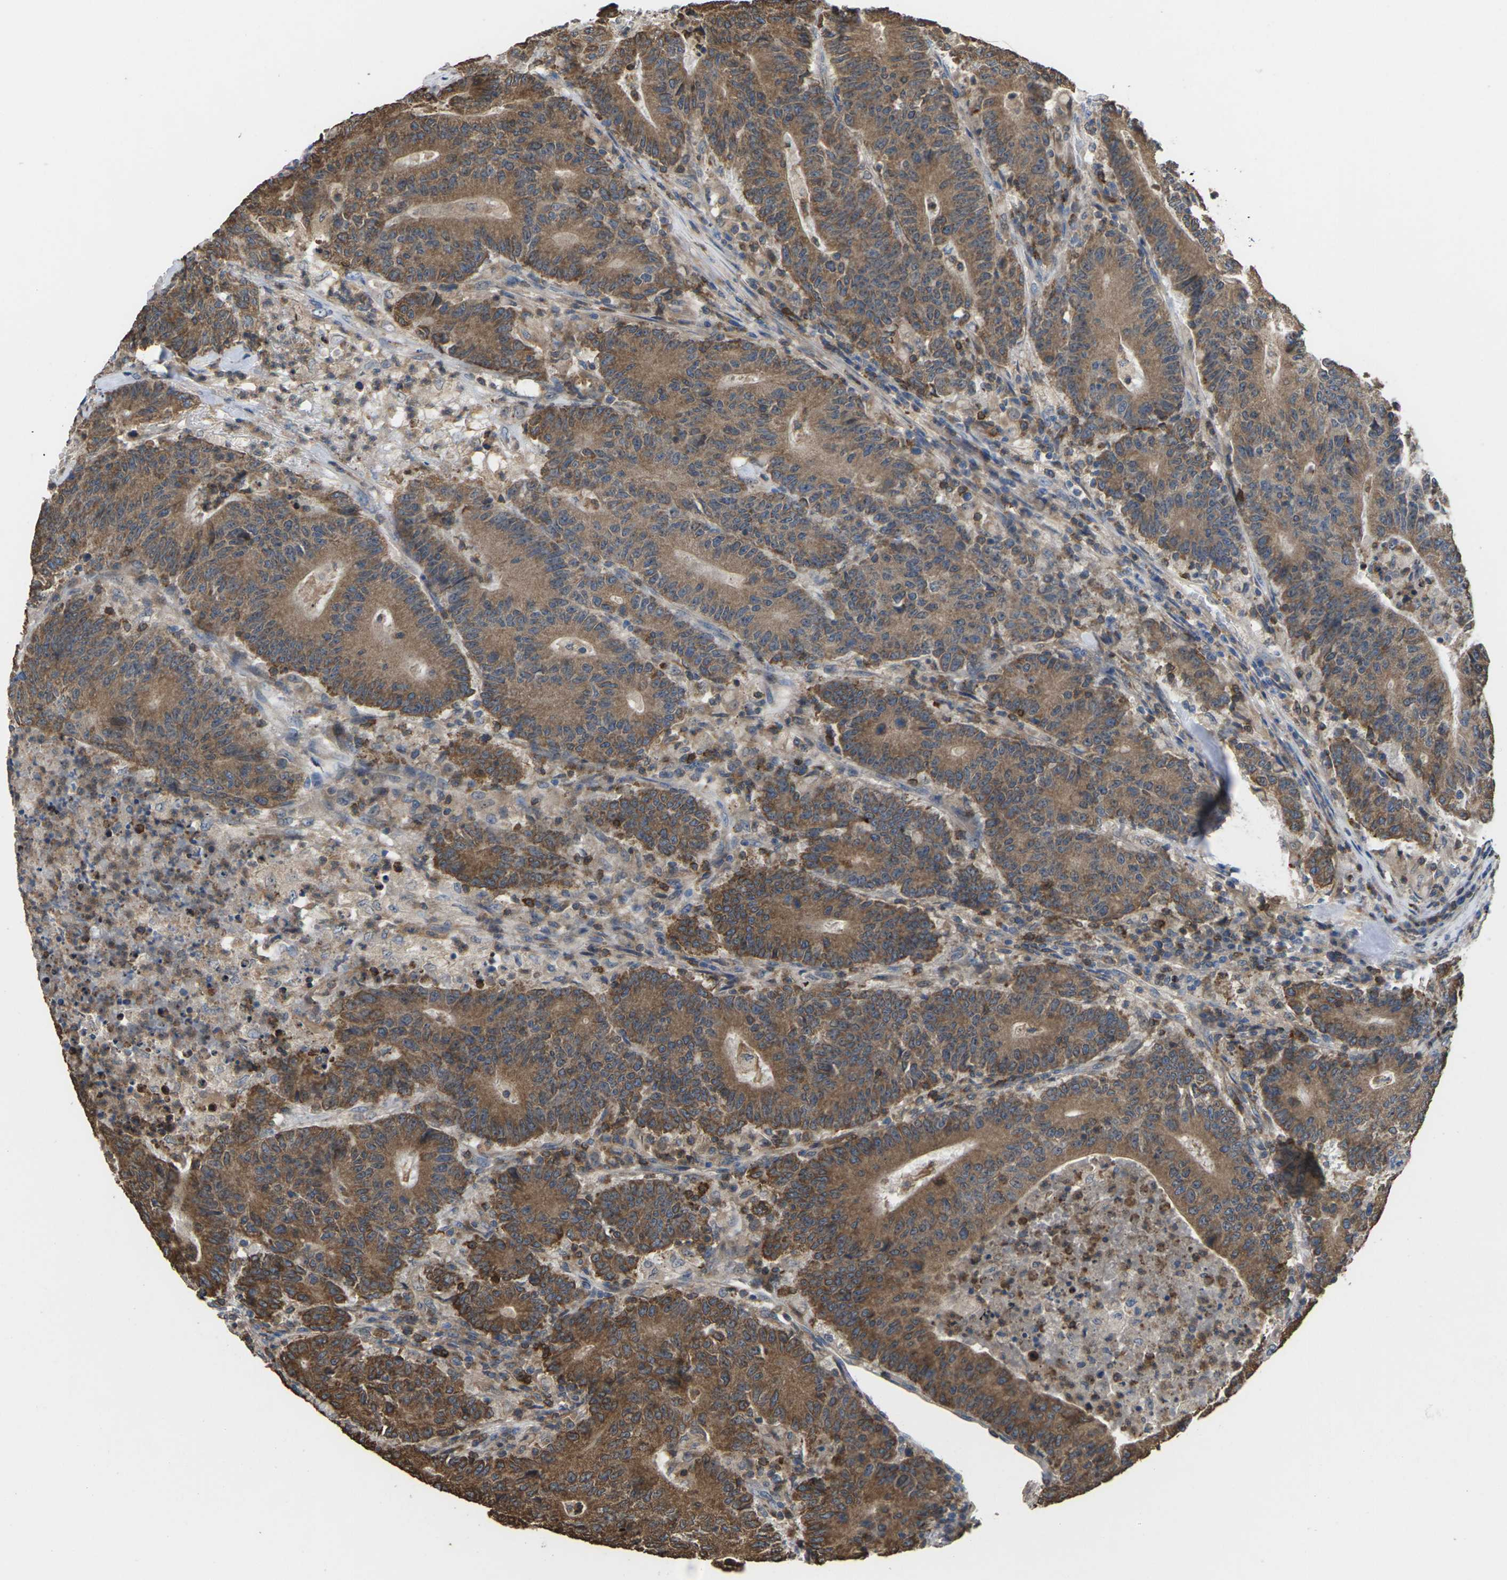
{"staining": {"intensity": "moderate", "quantity": ">75%", "location": "cytoplasmic/membranous"}, "tissue": "colorectal cancer", "cell_type": "Tumor cells", "image_type": "cancer", "snomed": [{"axis": "morphology", "description": "Normal tissue, NOS"}, {"axis": "morphology", "description": "Adenocarcinoma, NOS"}, {"axis": "topography", "description": "Colon"}], "caption": "Moderate cytoplasmic/membranous expression for a protein is identified in about >75% of tumor cells of colorectal cancer (adenocarcinoma) using IHC.", "gene": "TIAM1", "patient": {"sex": "female", "age": 75}}